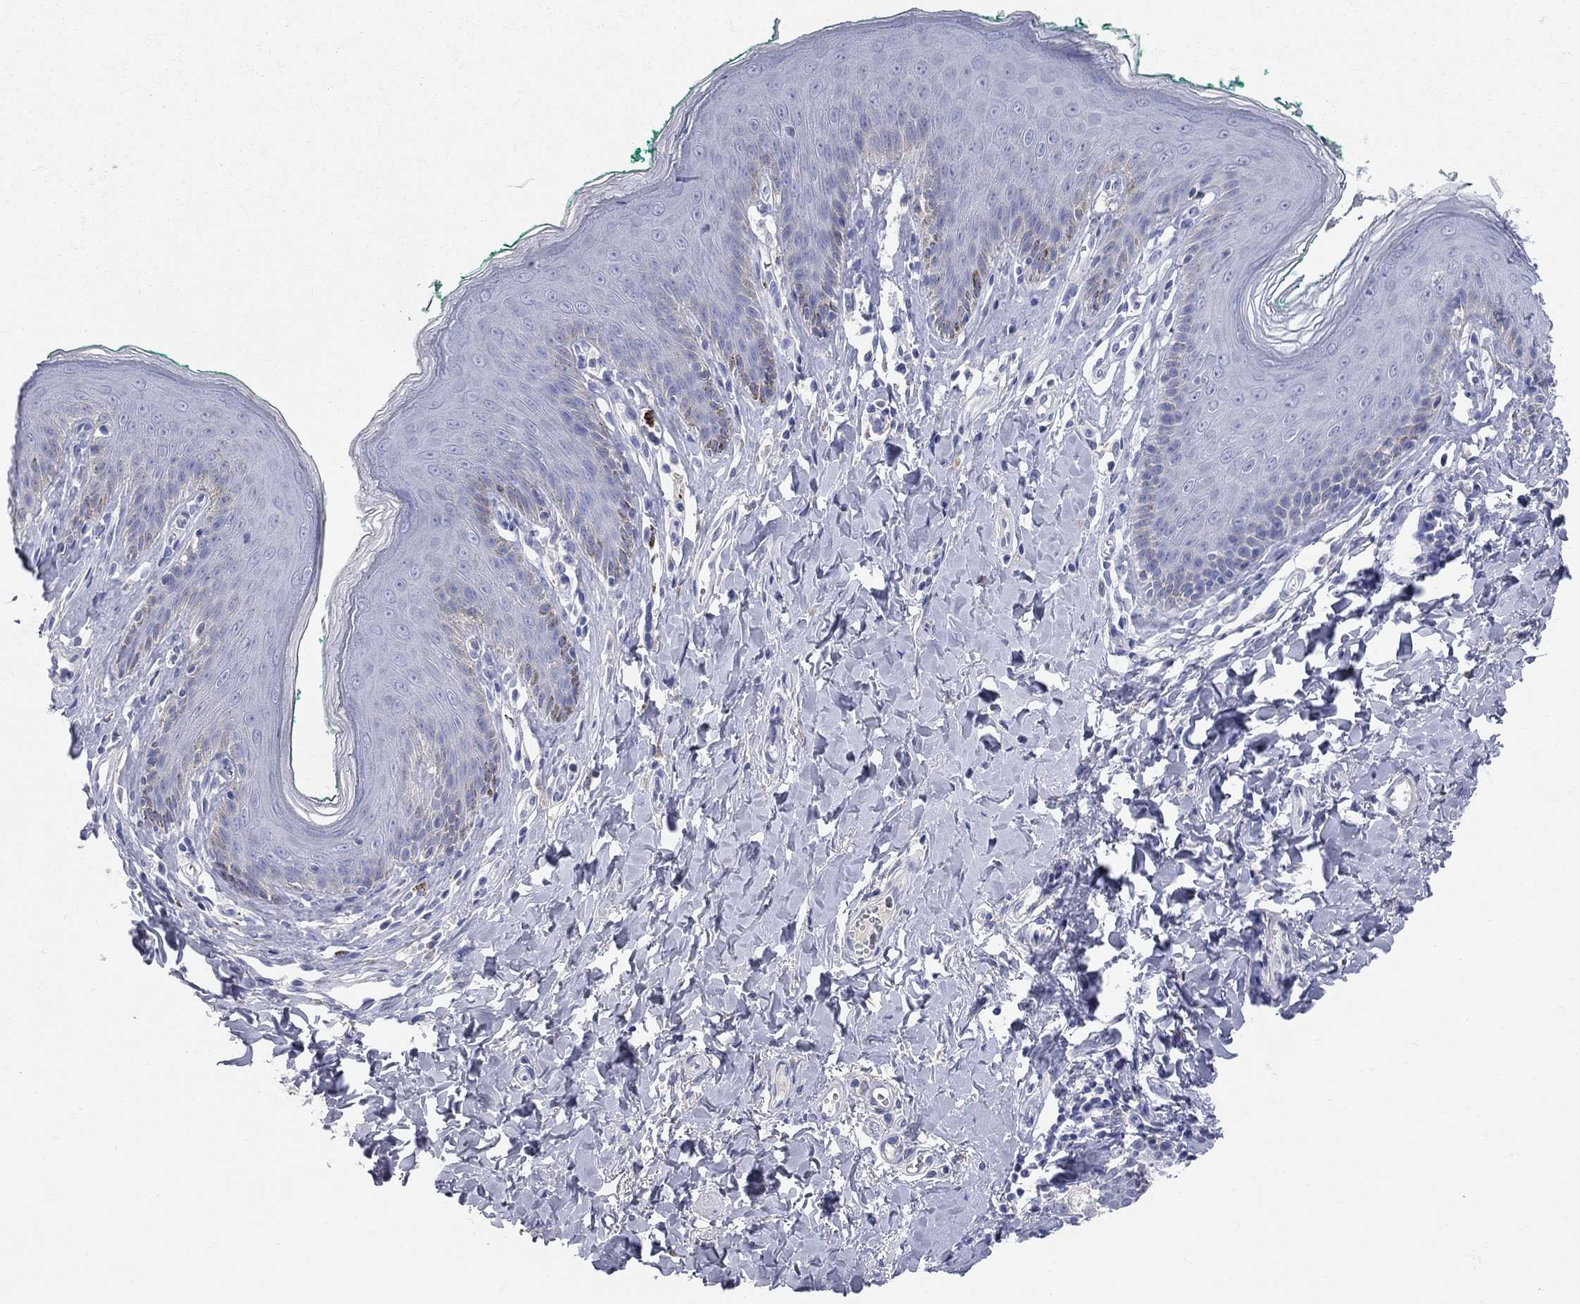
{"staining": {"intensity": "negative", "quantity": "none", "location": "none"}, "tissue": "skin", "cell_type": "Epidermal cells", "image_type": "normal", "snomed": [{"axis": "morphology", "description": "Normal tissue, NOS"}, {"axis": "topography", "description": "Vulva"}], "caption": "Immunohistochemistry (IHC) micrograph of normal skin: skin stained with DAB reveals no significant protein positivity in epidermal cells.", "gene": "AOX1", "patient": {"sex": "female", "age": 66}}